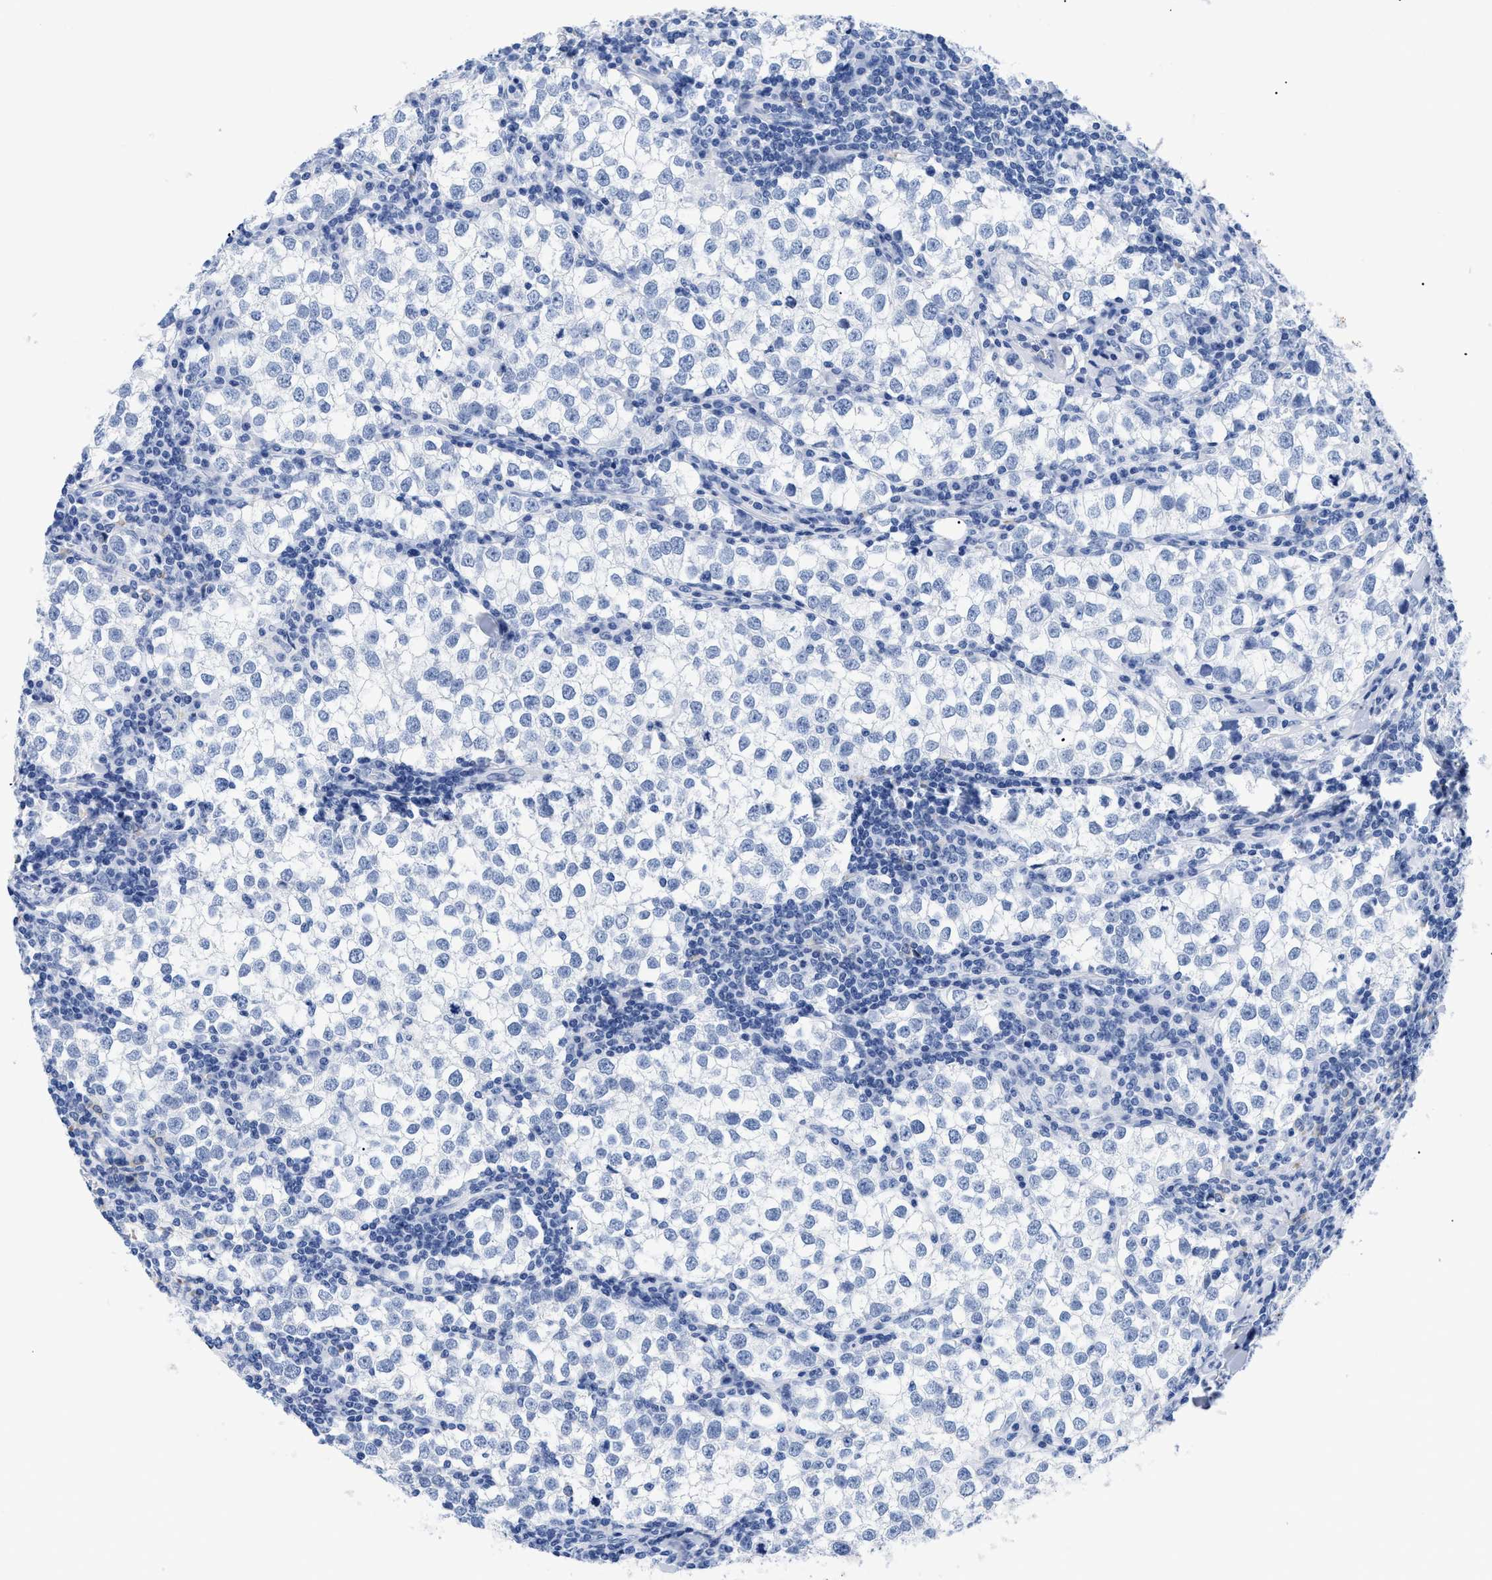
{"staining": {"intensity": "negative", "quantity": "none", "location": "none"}, "tissue": "testis cancer", "cell_type": "Tumor cells", "image_type": "cancer", "snomed": [{"axis": "morphology", "description": "Seminoma, NOS"}, {"axis": "morphology", "description": "Carcinoma, Embryonal, NOS"}, {"axis": "topography", "description": "Testis"}], "caption": "Testis cancer (embryonal carcinoma) stained for a protein using immunohistochemistry (IHC) demonstrates no staining tumor cells.", "gene": "DUSP26", "patient": {"sex": "male", "age": 36}}